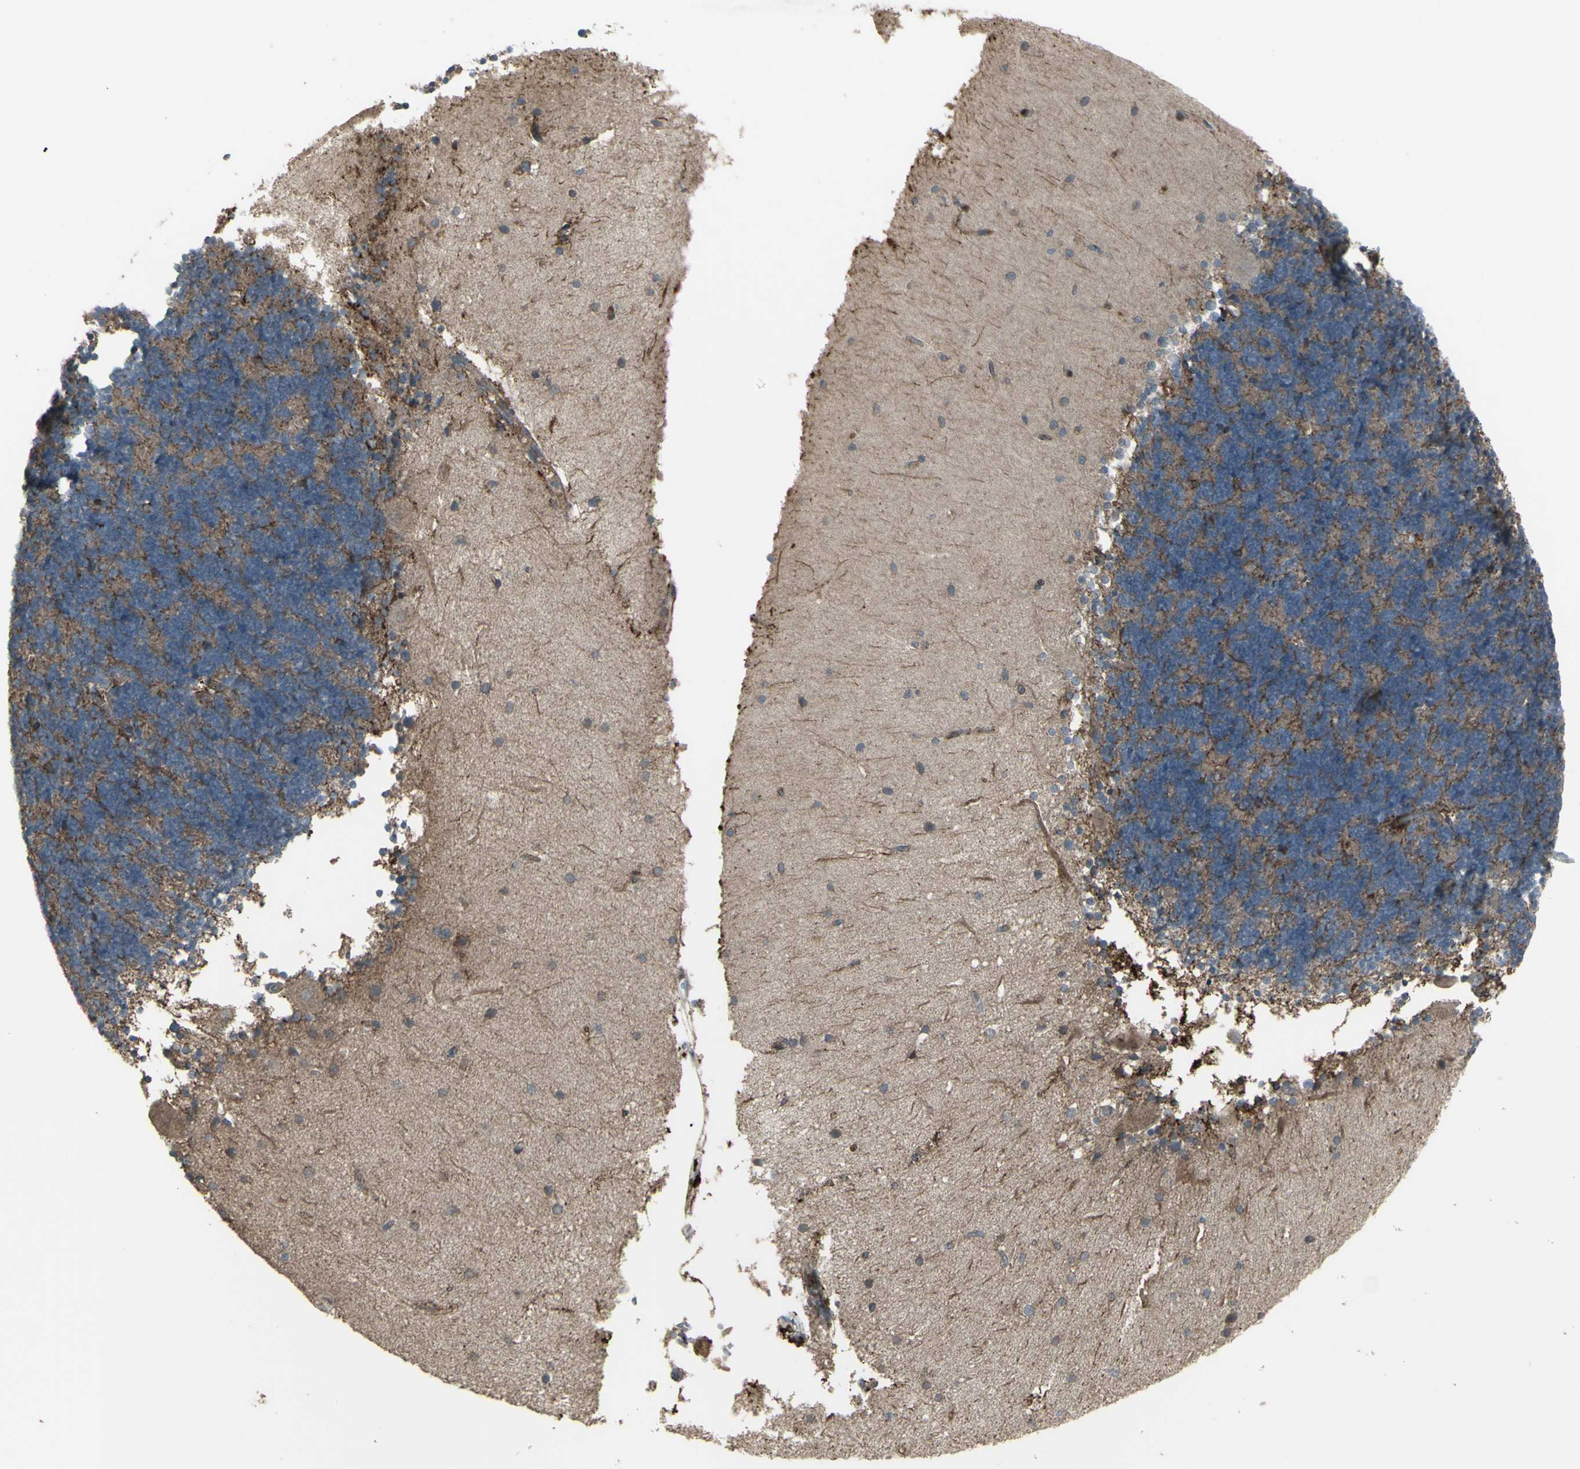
{"staining": {"intensity": "negative", "quantity": "none", "location": "none"}, "tissue": "cerebellum", "cell_type": "Cells in granular layer", "image_type": "normal", "snomed": [{"axis": "morphology", "description": "Normal tissue, NOS"}, {"axis": "topography", "description": "Cerebellum"}], "caption": "DAB immunohistochemical staining of normal human cerebellum demonstrates no significant expression in cells in granular layer.", "gene": "SMO", "patient": {"sex": "female", "age": 54}}